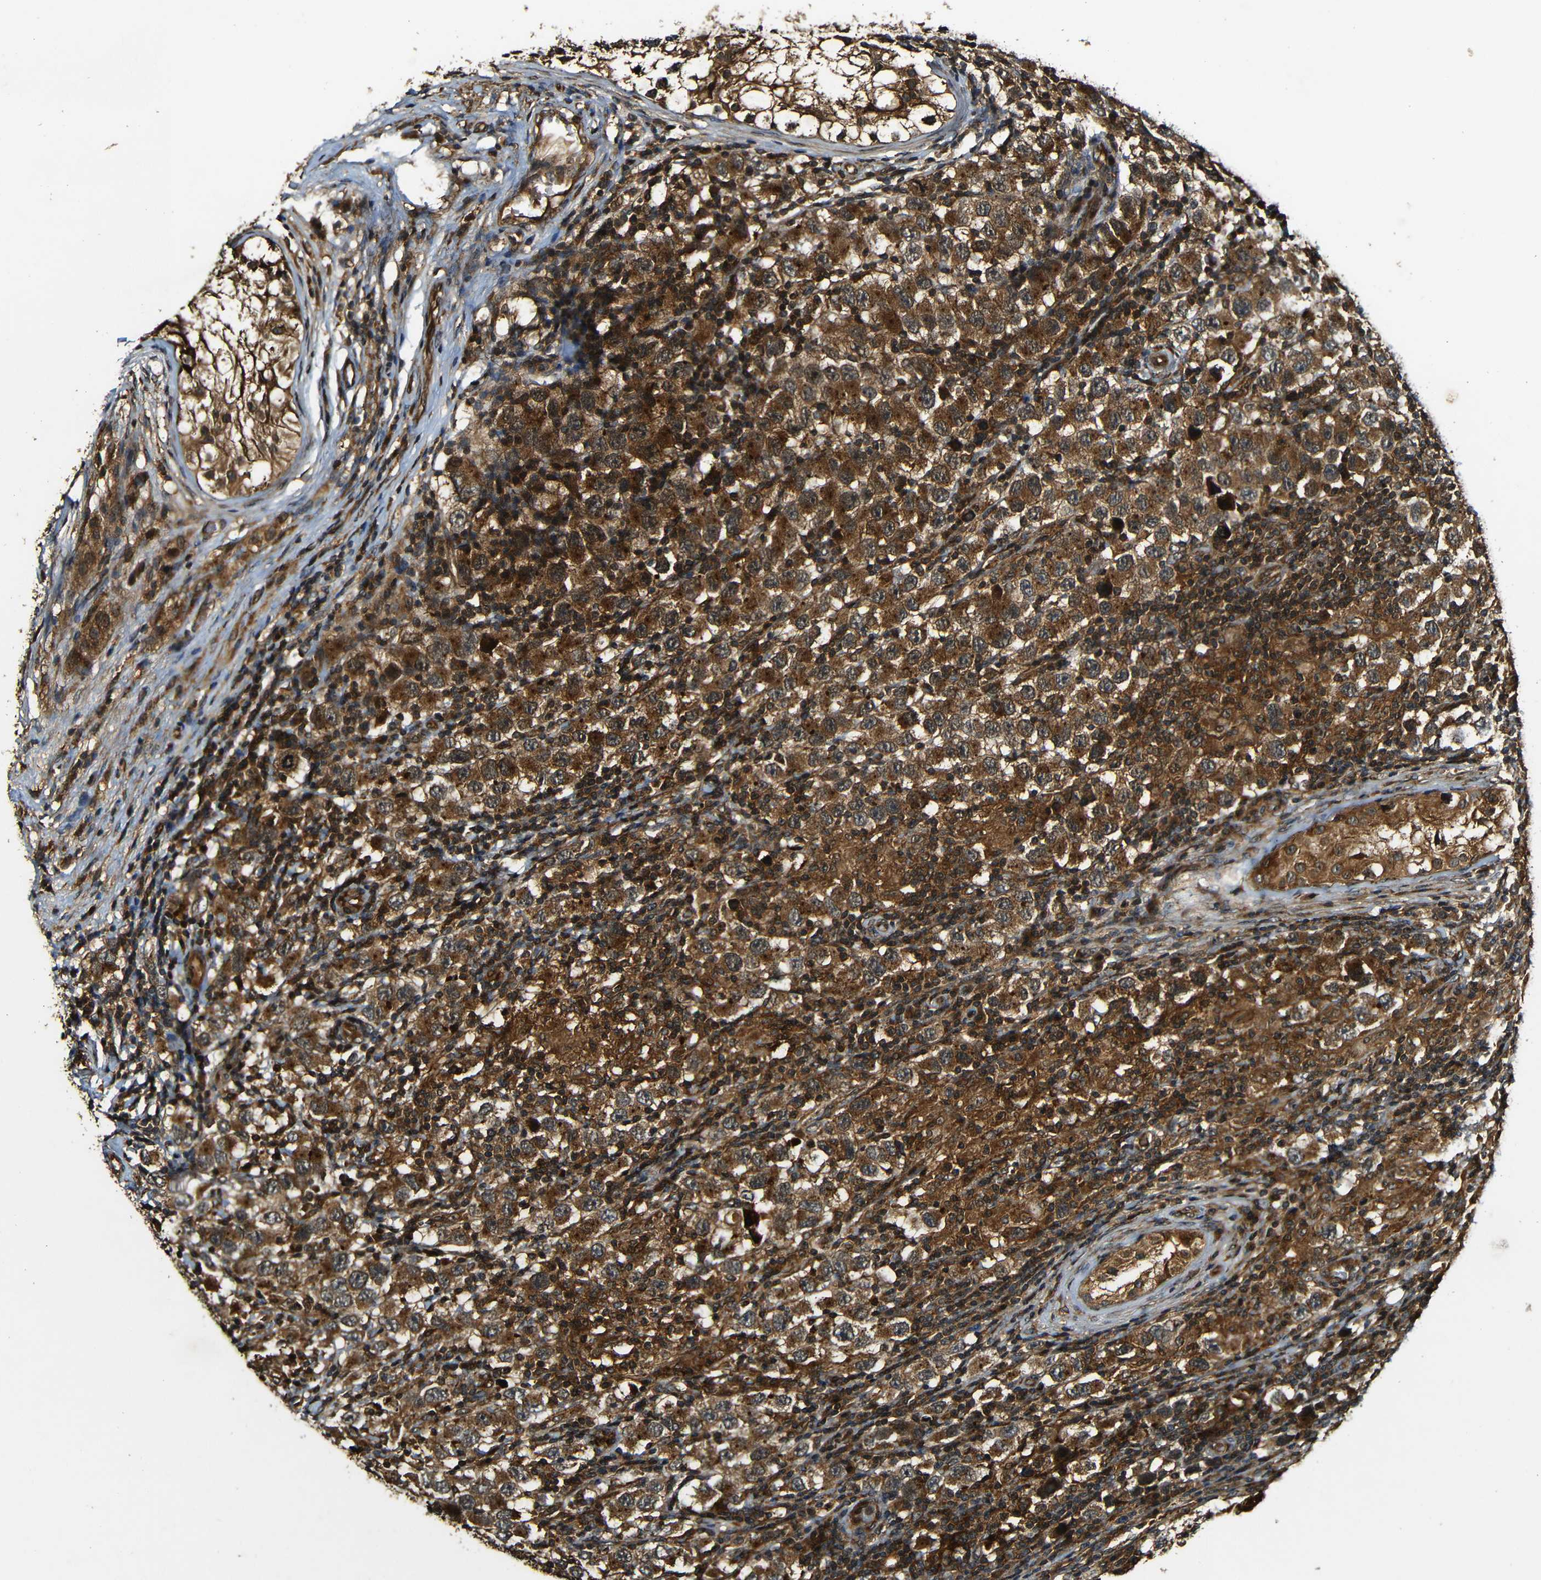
{"staining": {"intensity": "moderate", "quantity": ">75%", "location": "cytoplasmic/membranous"}, "tissue": "testis cancer", "cell_type": "Tumor cells", "image_type": "cancer", "snomed": [{"axis": "morphology", "description": "Carcinoma, Embryonal, NOS"}, {"axis": "topography", "description": "Testis"}], "caption": "Protein expression analysis of human testis cancer (embryonal carcinoma) reveals moderate cytoplasmic/membranous staining in about >75% of tumor cells.", "gene": "CASP8", "patient": {"sex": "male", "age": 21}}